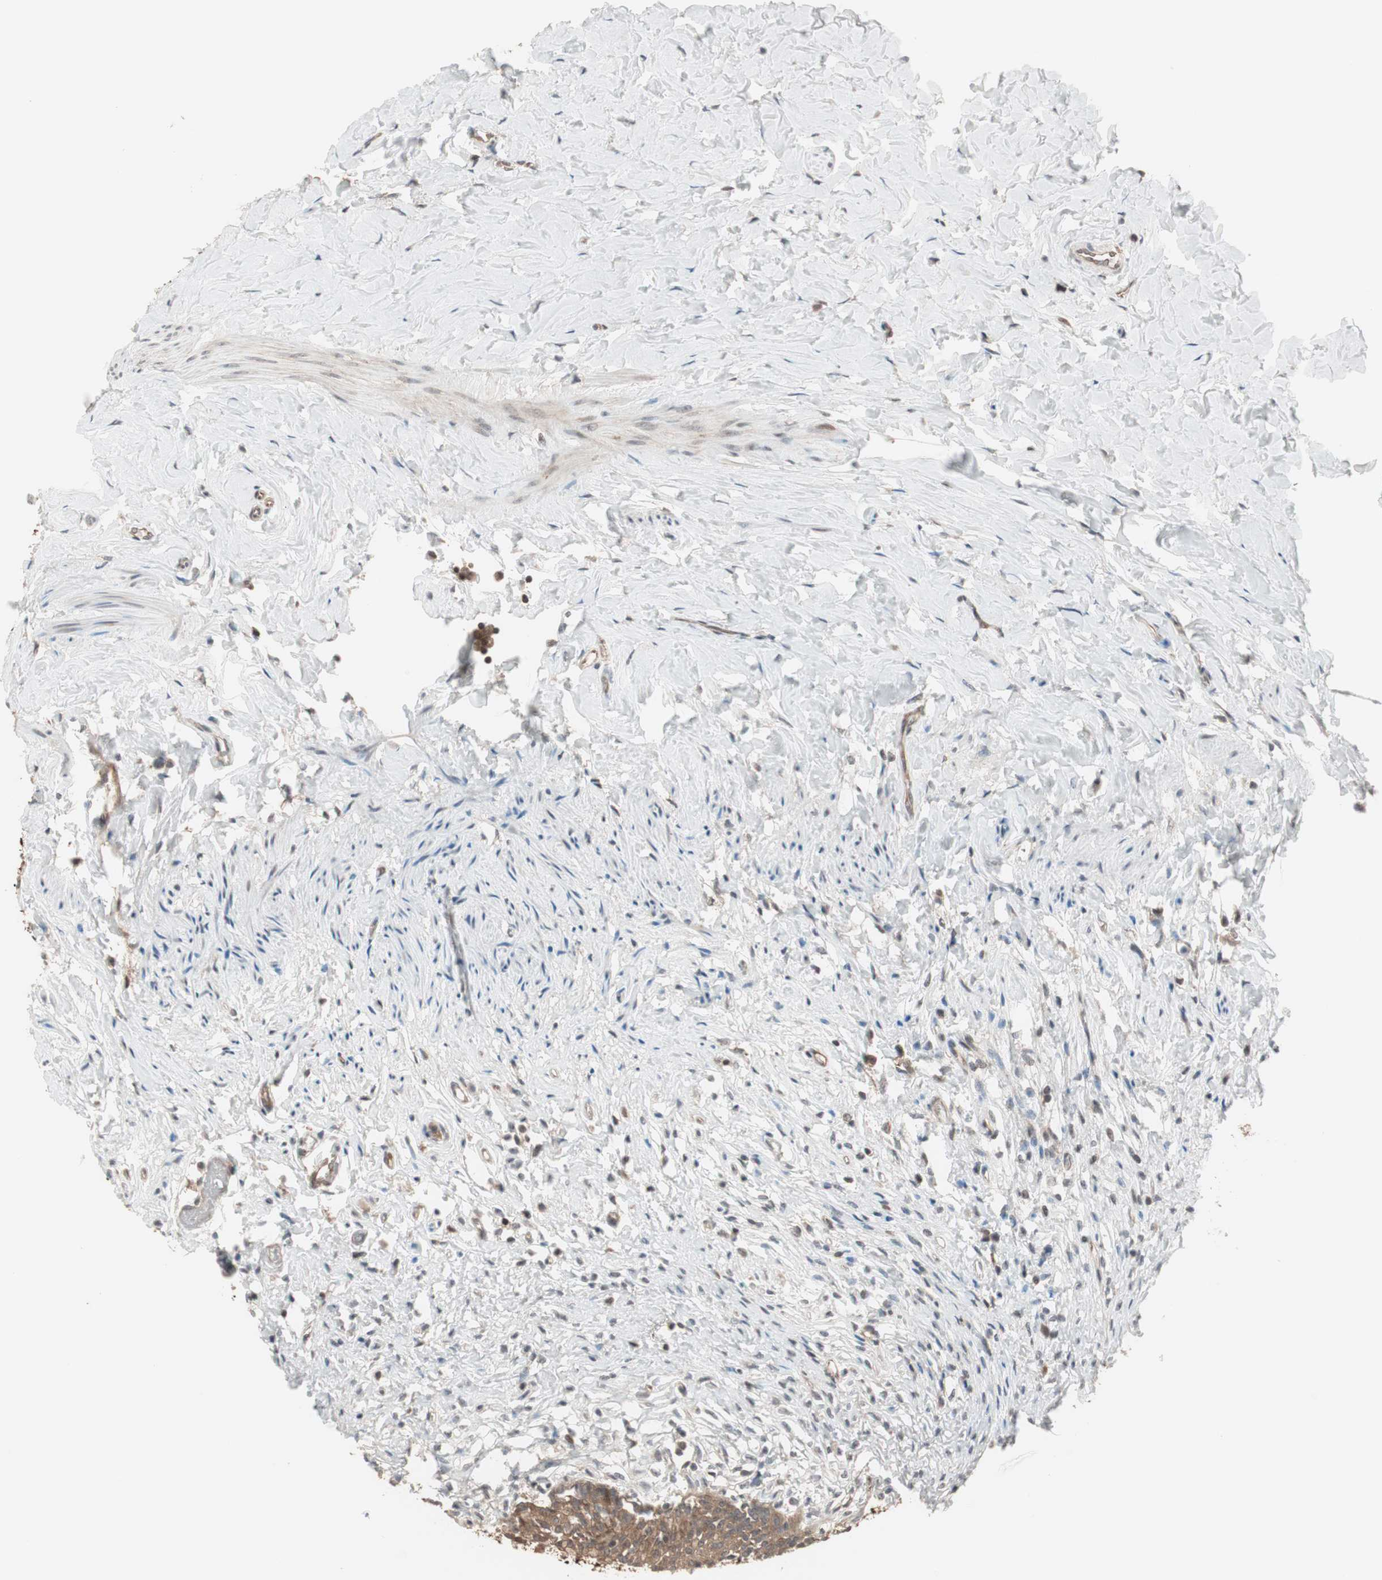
{"staining": {"intensity": "moderate", "quantity": ">75%", "location": "cytoplasmic/membranous"}, "tissue": "urinary bladder", "cell_type": "Urothelial cells", "image_type": "normal", "snomed": [{"axis": "morphology", "description": "Normal tissue, NOS"}, {"axis": "morphology", "description": "Inflammation, NOS"}, {"axis": "topography", "description": "Urinary bladder"}], "caption": "Urinary bladder stained for a protein (brown) displays moderate cytoplasmic/membranous positive positivity in approximately >75% of urothelial cells.", "gene": "FBXO5", "patient": {"sex": "female", "age": 80}}